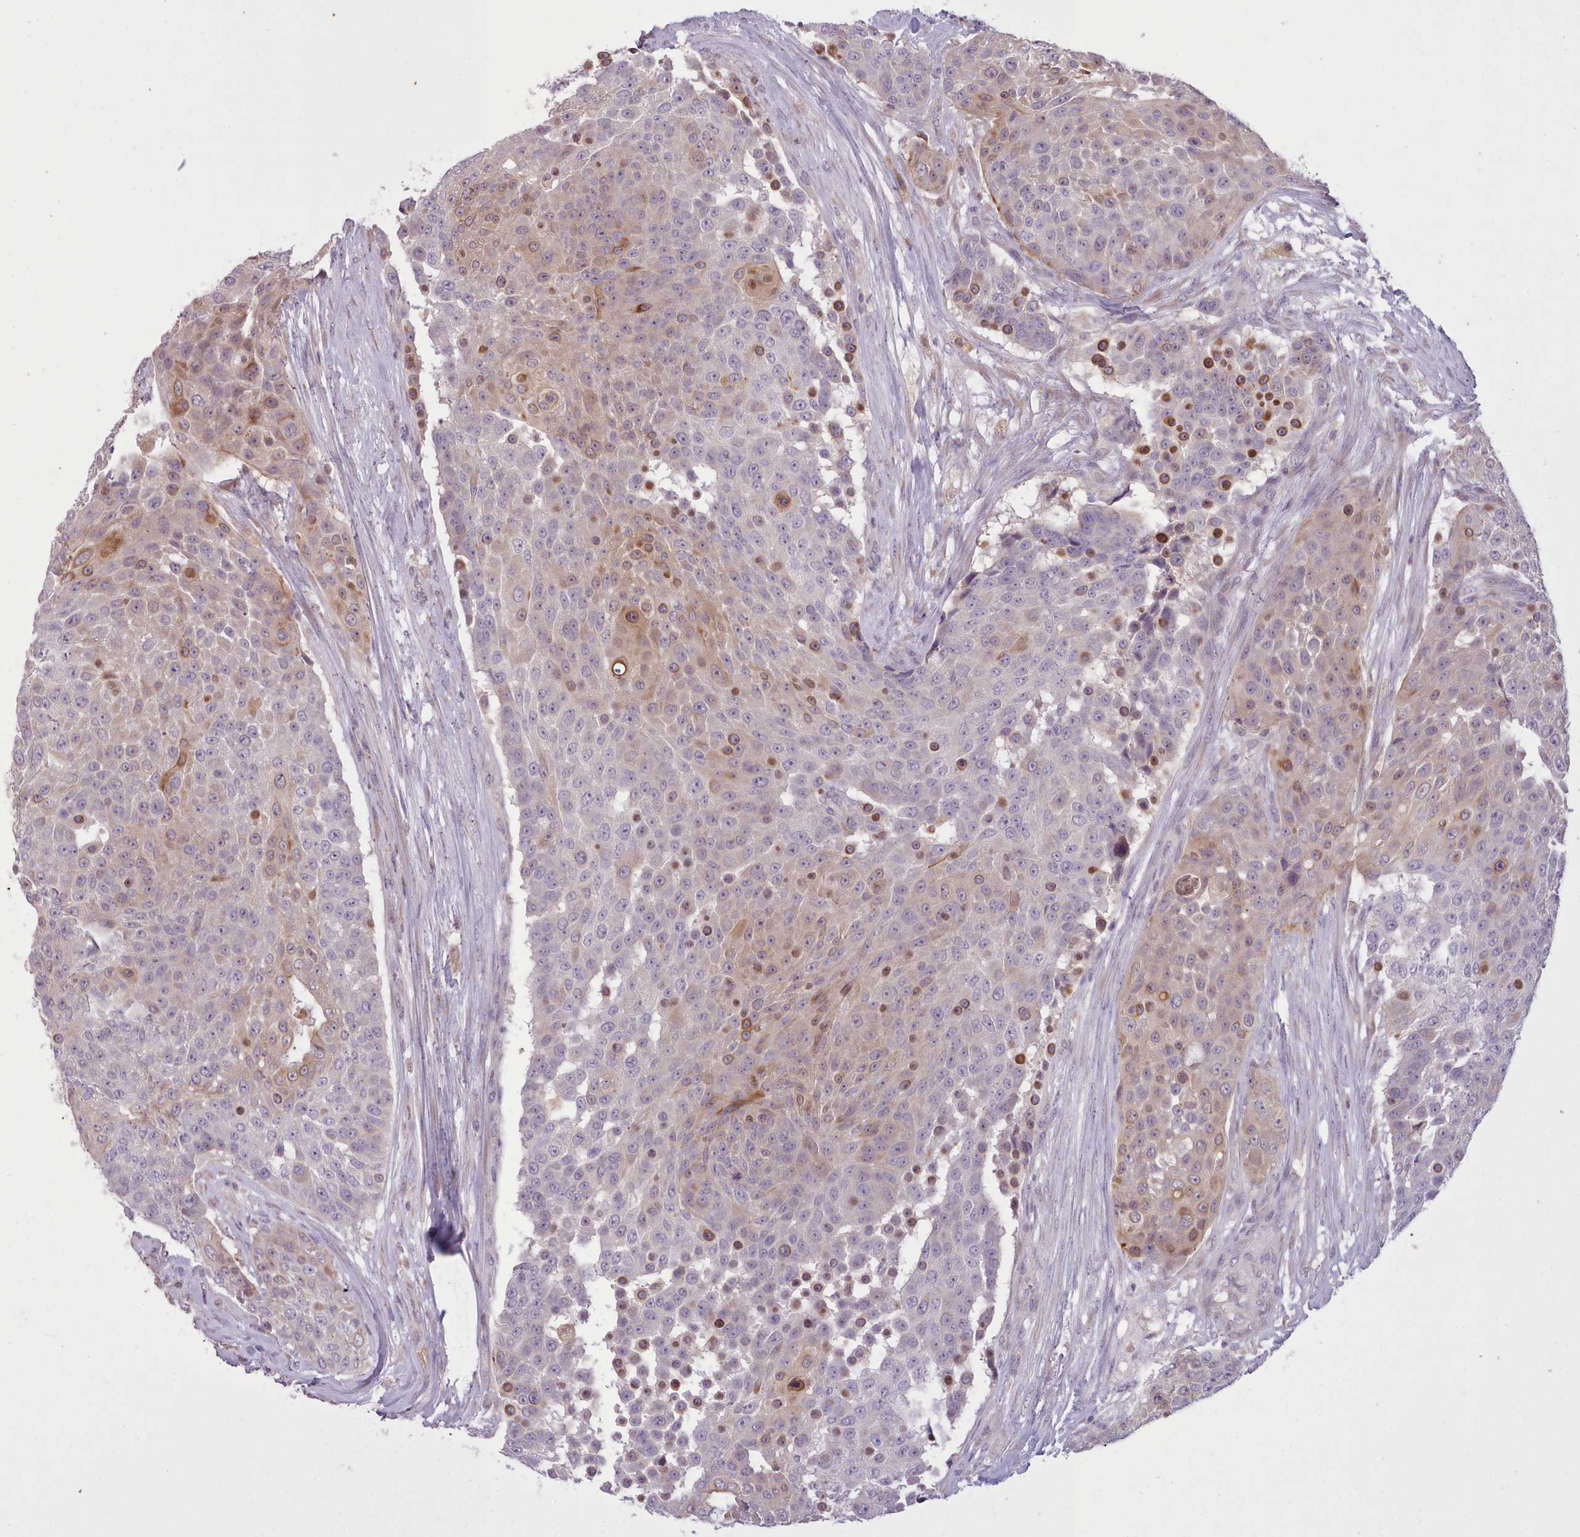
{"staining": {"intensity": "moderate", "quantity": "<25%", "location": "cytoplasmic/membranous"}, "tissue": "urothelial cancer", "cell_type": "Tumor cells", "image_type": "cancer", "snomed": [{"axis": "morphology", "description": "Urothelial carcinoma, High grade"}, {"axis": "topography", "description": "Urinary bladder"}], "caption": "Immunohistochemistry (IHC) histopathology image of neoplastic tissue: human high-grade urothelial carcinoma stained using immunohistochemistry (IHC) exhibits low levels of moderate protein expression localized specifically in the cytoplasmic/membranous of tumor cells, appearing as a cytoplasmic/membranous brown color.", "gene": "NMRK1", "patient": {"sex": "female", "age": 63}}